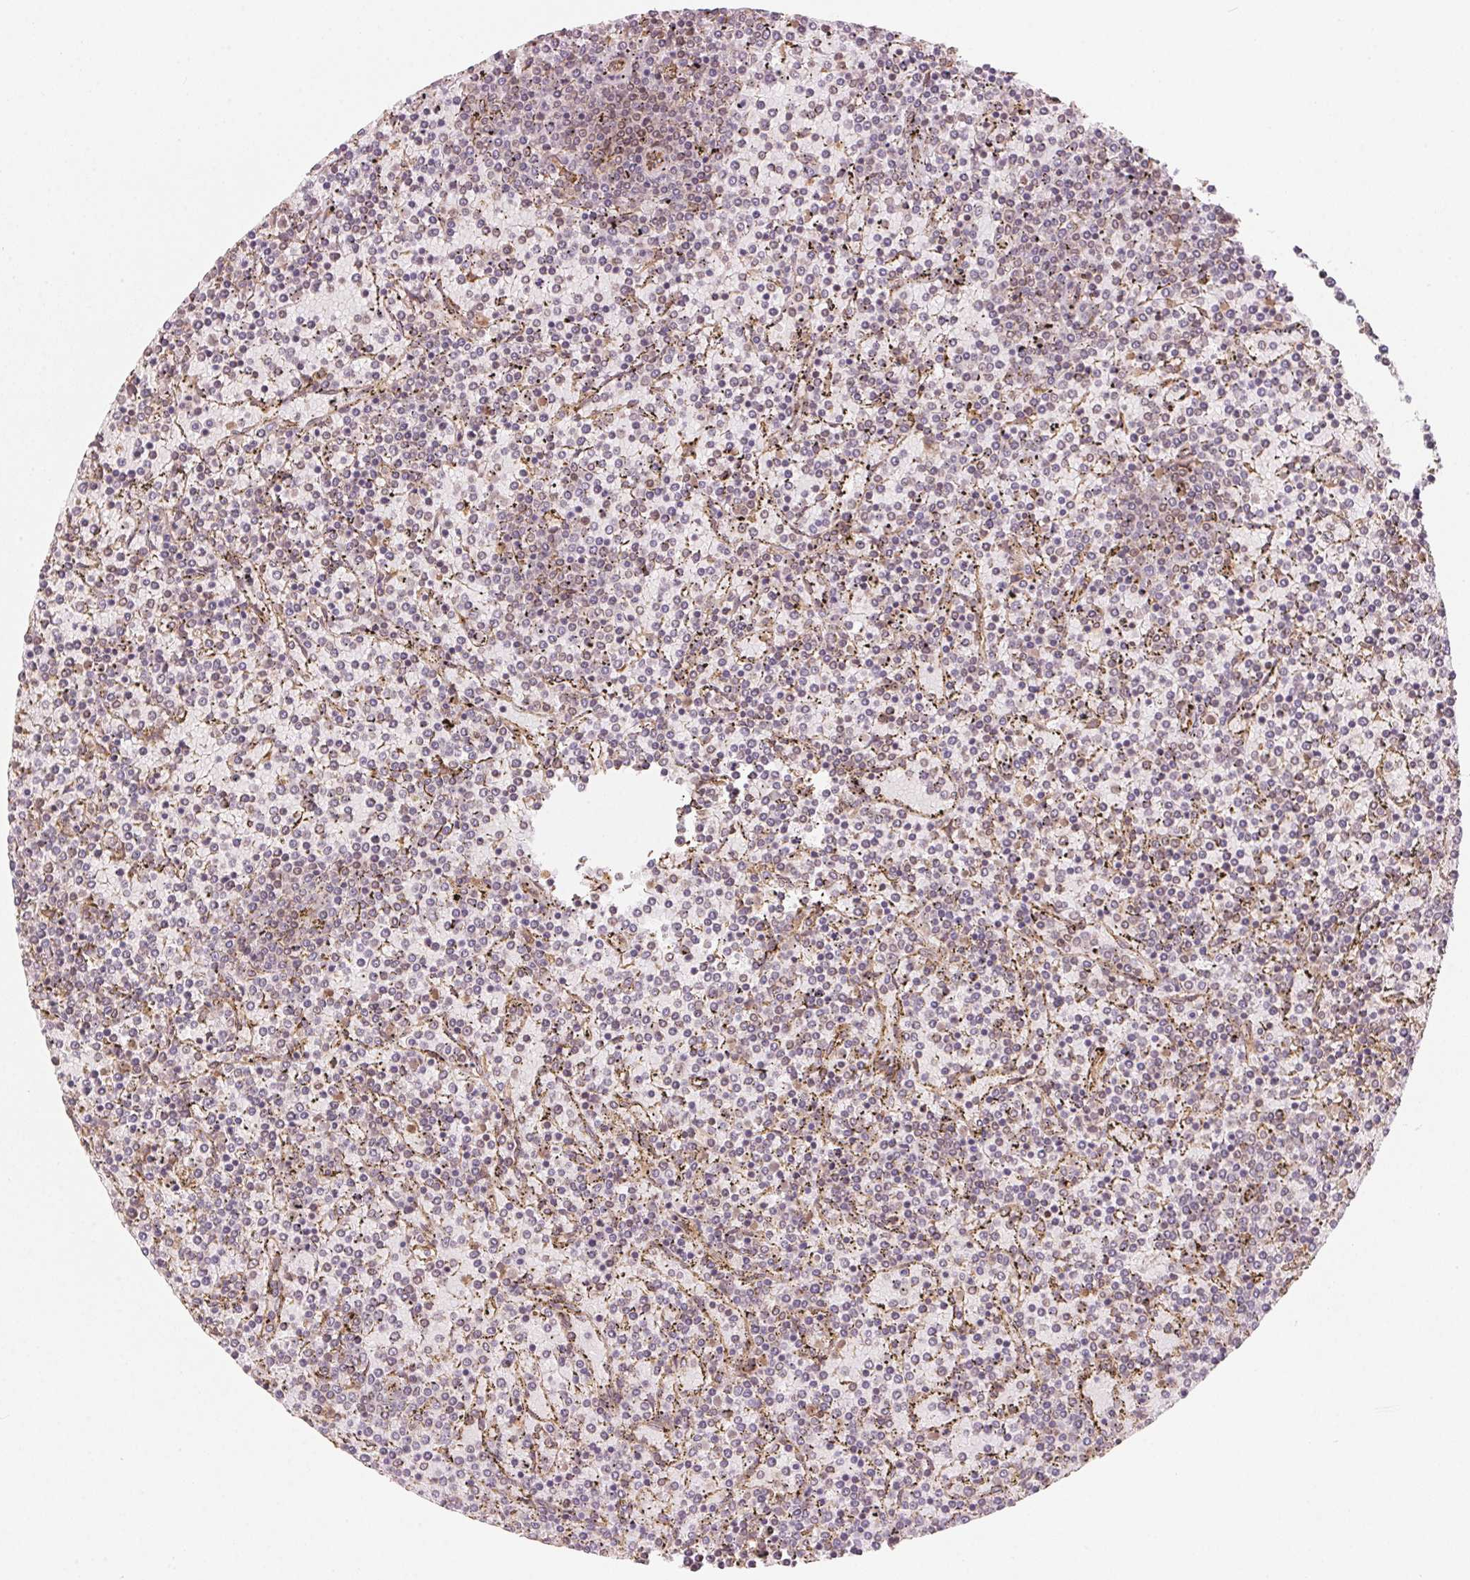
{"staining": {"intensity": "negative", "quantity": "none", "location": "none"}, "tissue": "lymphoma", "cell_type": "Tumor cells", "image_type": "cancer", "snomed": [{"axis": "morphology", "description": "Malignant lymphoma, non-Hodgkin's type, Low grade"}, {"axis": "topography", "description": "Spleen"}], "caption": "The histopathology image demonstrates no significant positivity in tumor cells of lymphoma.", "gene": "STRN4", "patient": {"sex": "female", "age": 77}}